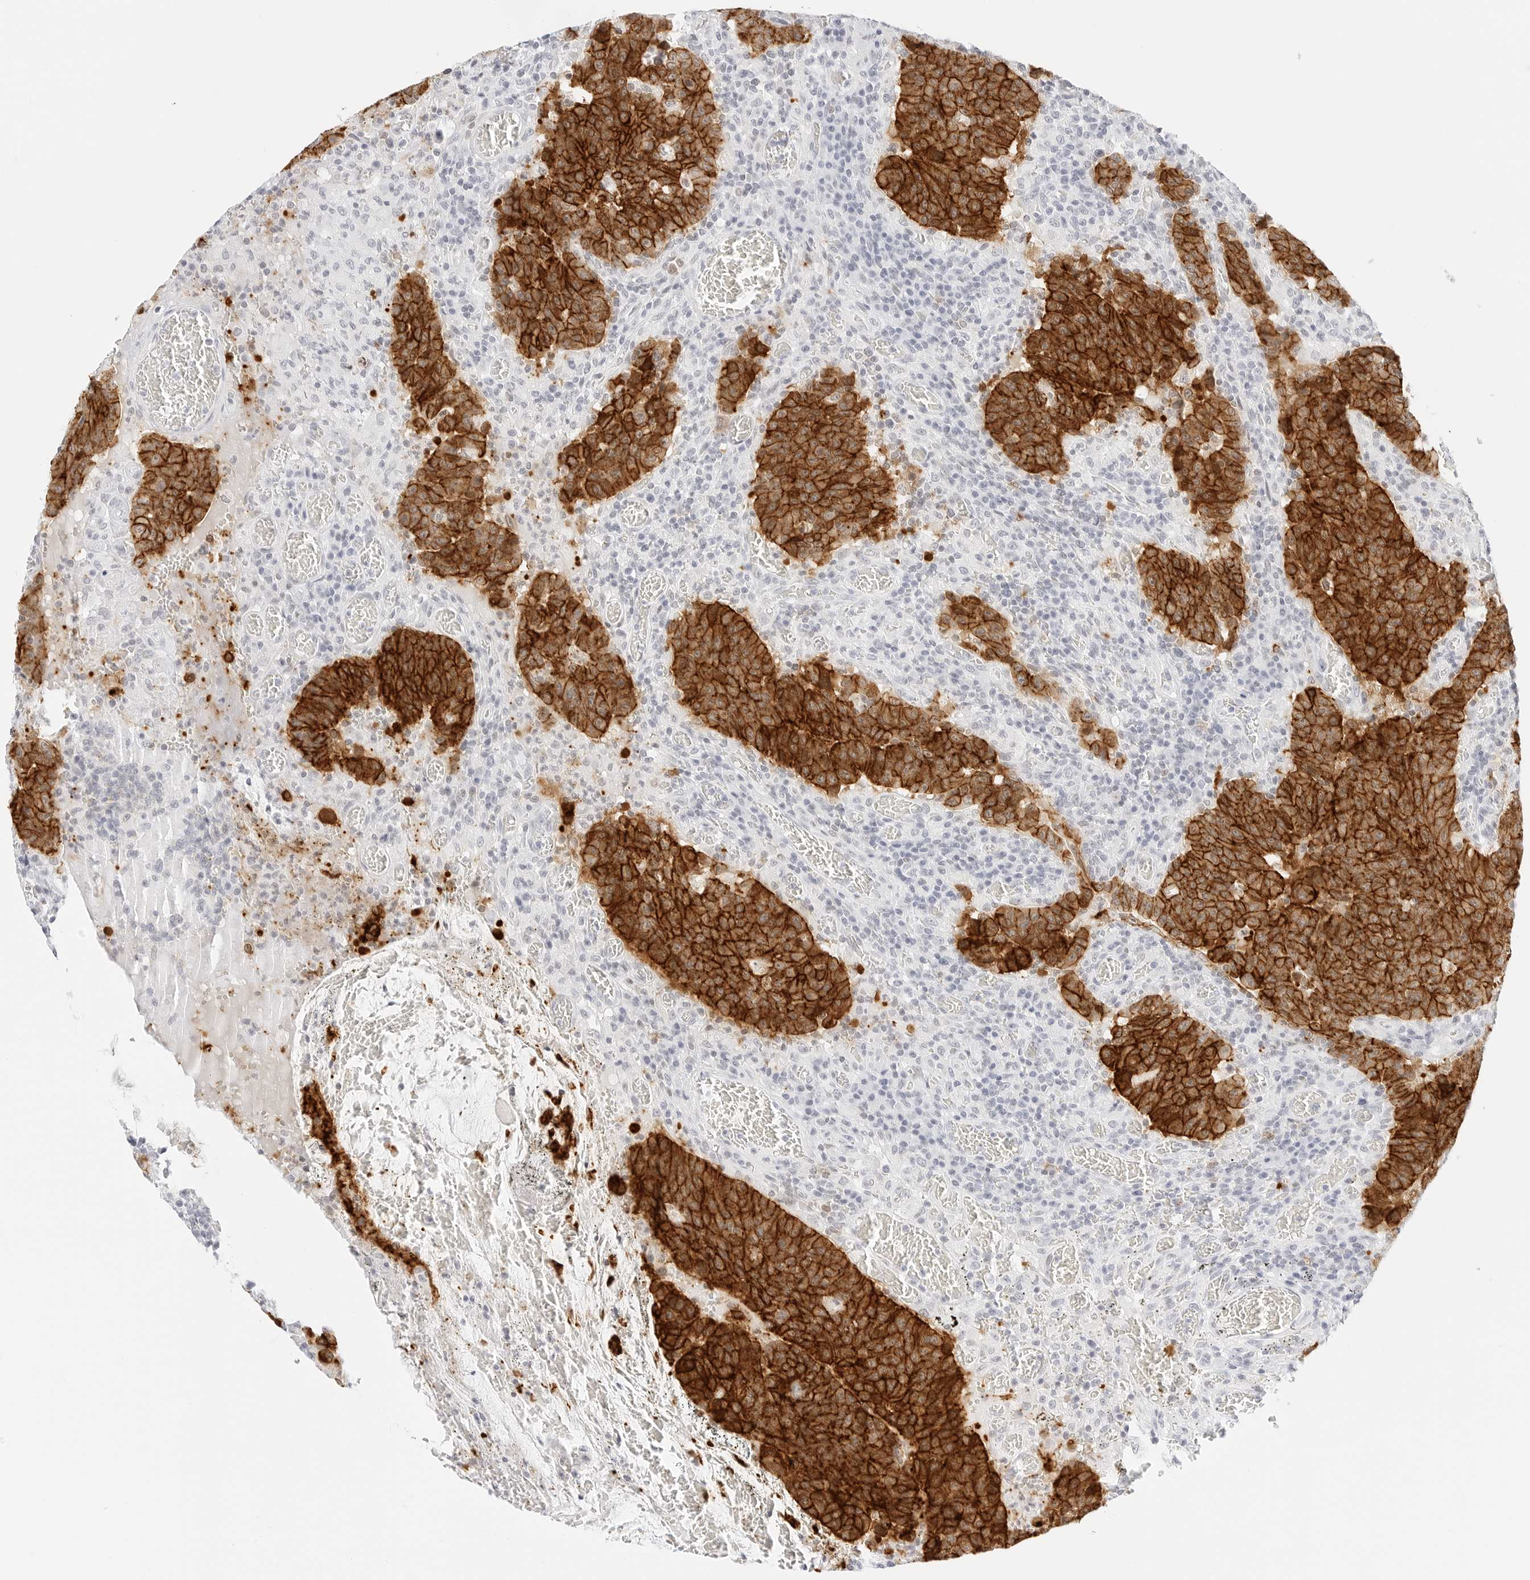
{"staining": {"intensity": "strong", "quantity": ">75%", "location": "cytoplasmic/membranous"}, "tissue": "colorectal cancer", "cell_type": "Tumor cells", "image_type": "cancer", "snomed": [{"axis": "morphology", "description": "Adenocarcinoma, NOS"}, {"axis": "topography", "description": "Colon"}], "caption": "A high amount of strong cytoplasmic/membranous positivity is identified in about >75% of tumor cells in colorectal cancer tissue.", "gene": "CDH1", "patient": {"sex": "female", "age": 75}}